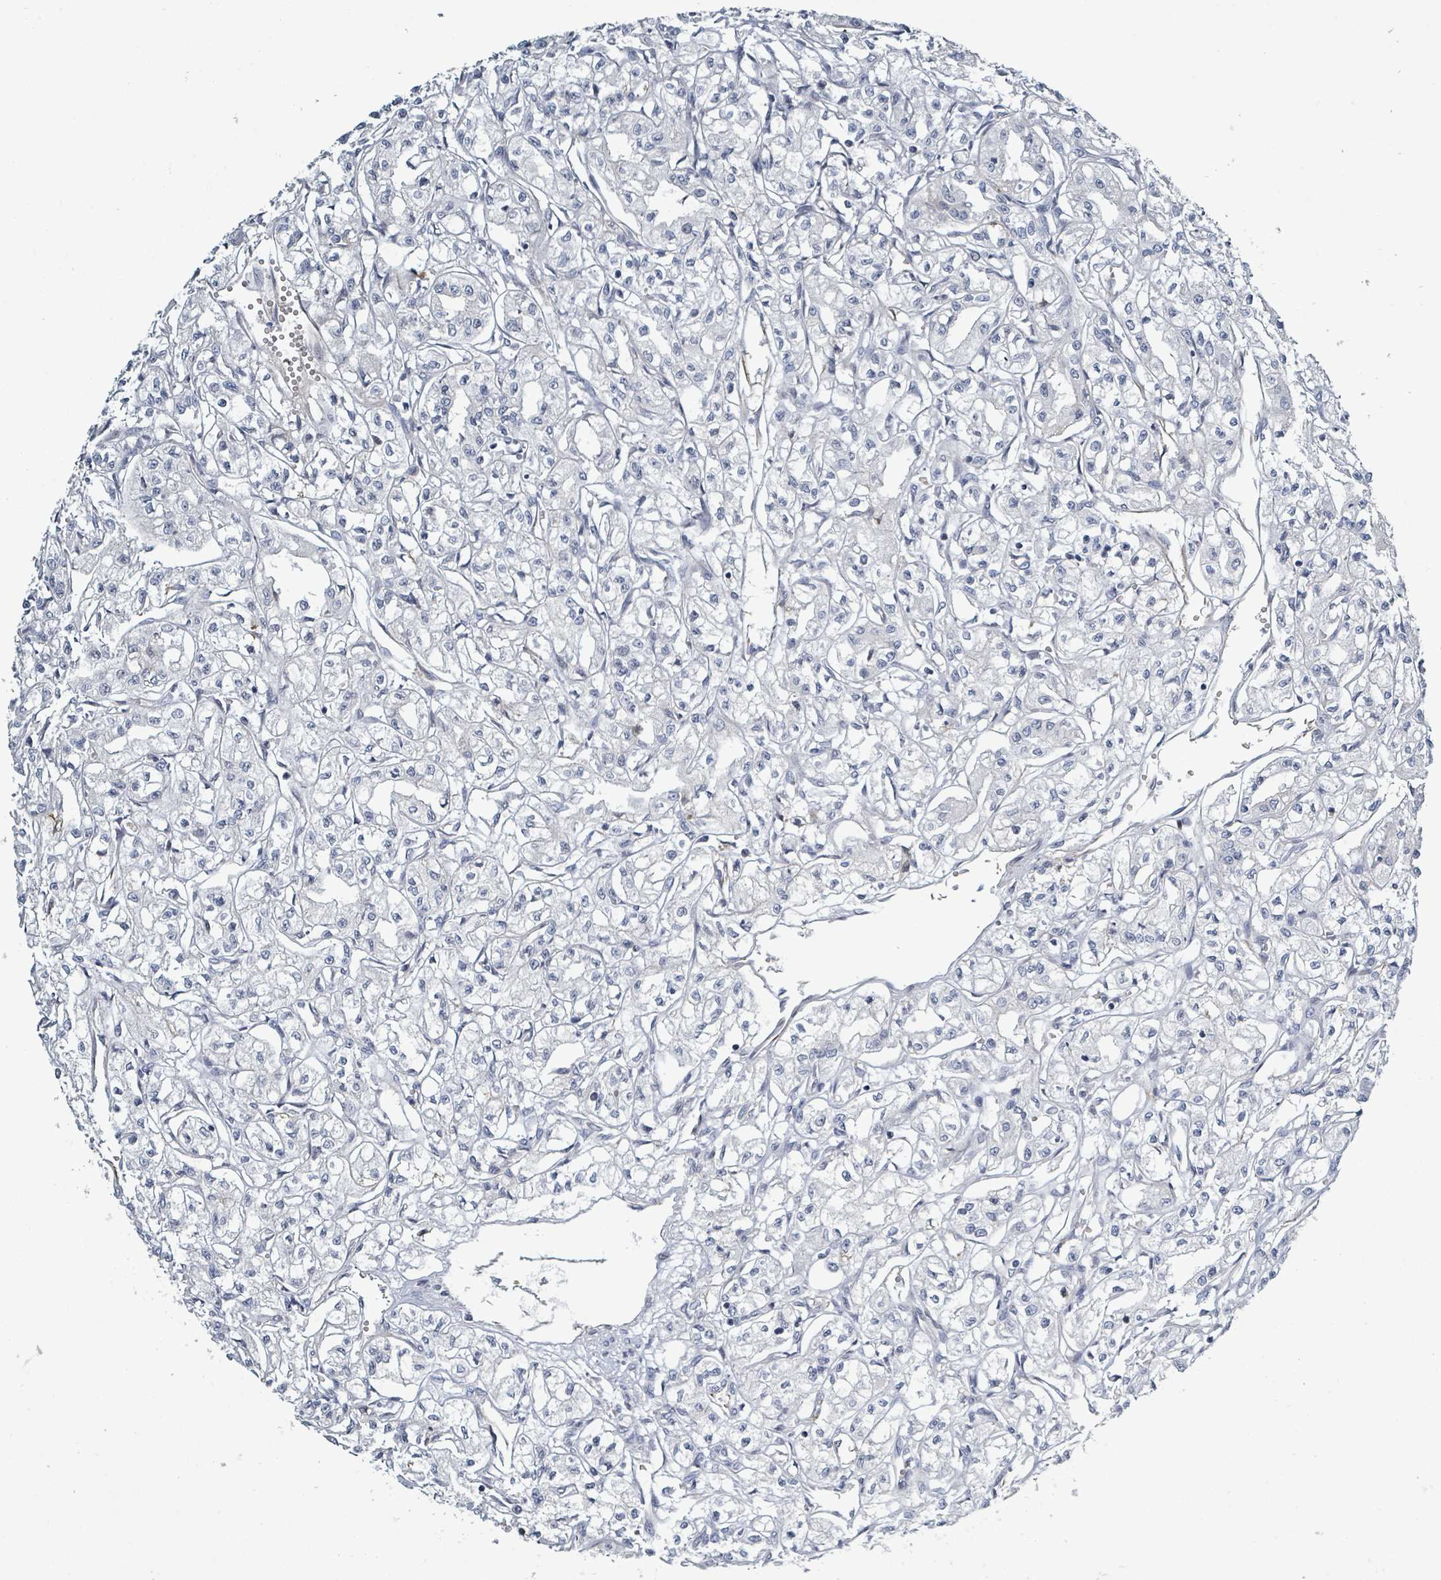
{"staining": {"intensity": "negative", "quantity": "none", "location": "none"}, "tissue": "renal cancer", "cell_type": "Tumor cells", "image_type": "cancer", "snomed": [{"axis": "morphology", "description": "Adenocarcinoma, NOS"}, {"axis": "topography", "description": "Kidney"}], "caption": "Photomicrograph shows no significant protein expression in tumor cells of renal cancer.", "gene": "RAB33B", "patient": {"sex": "male", "age": 56}}